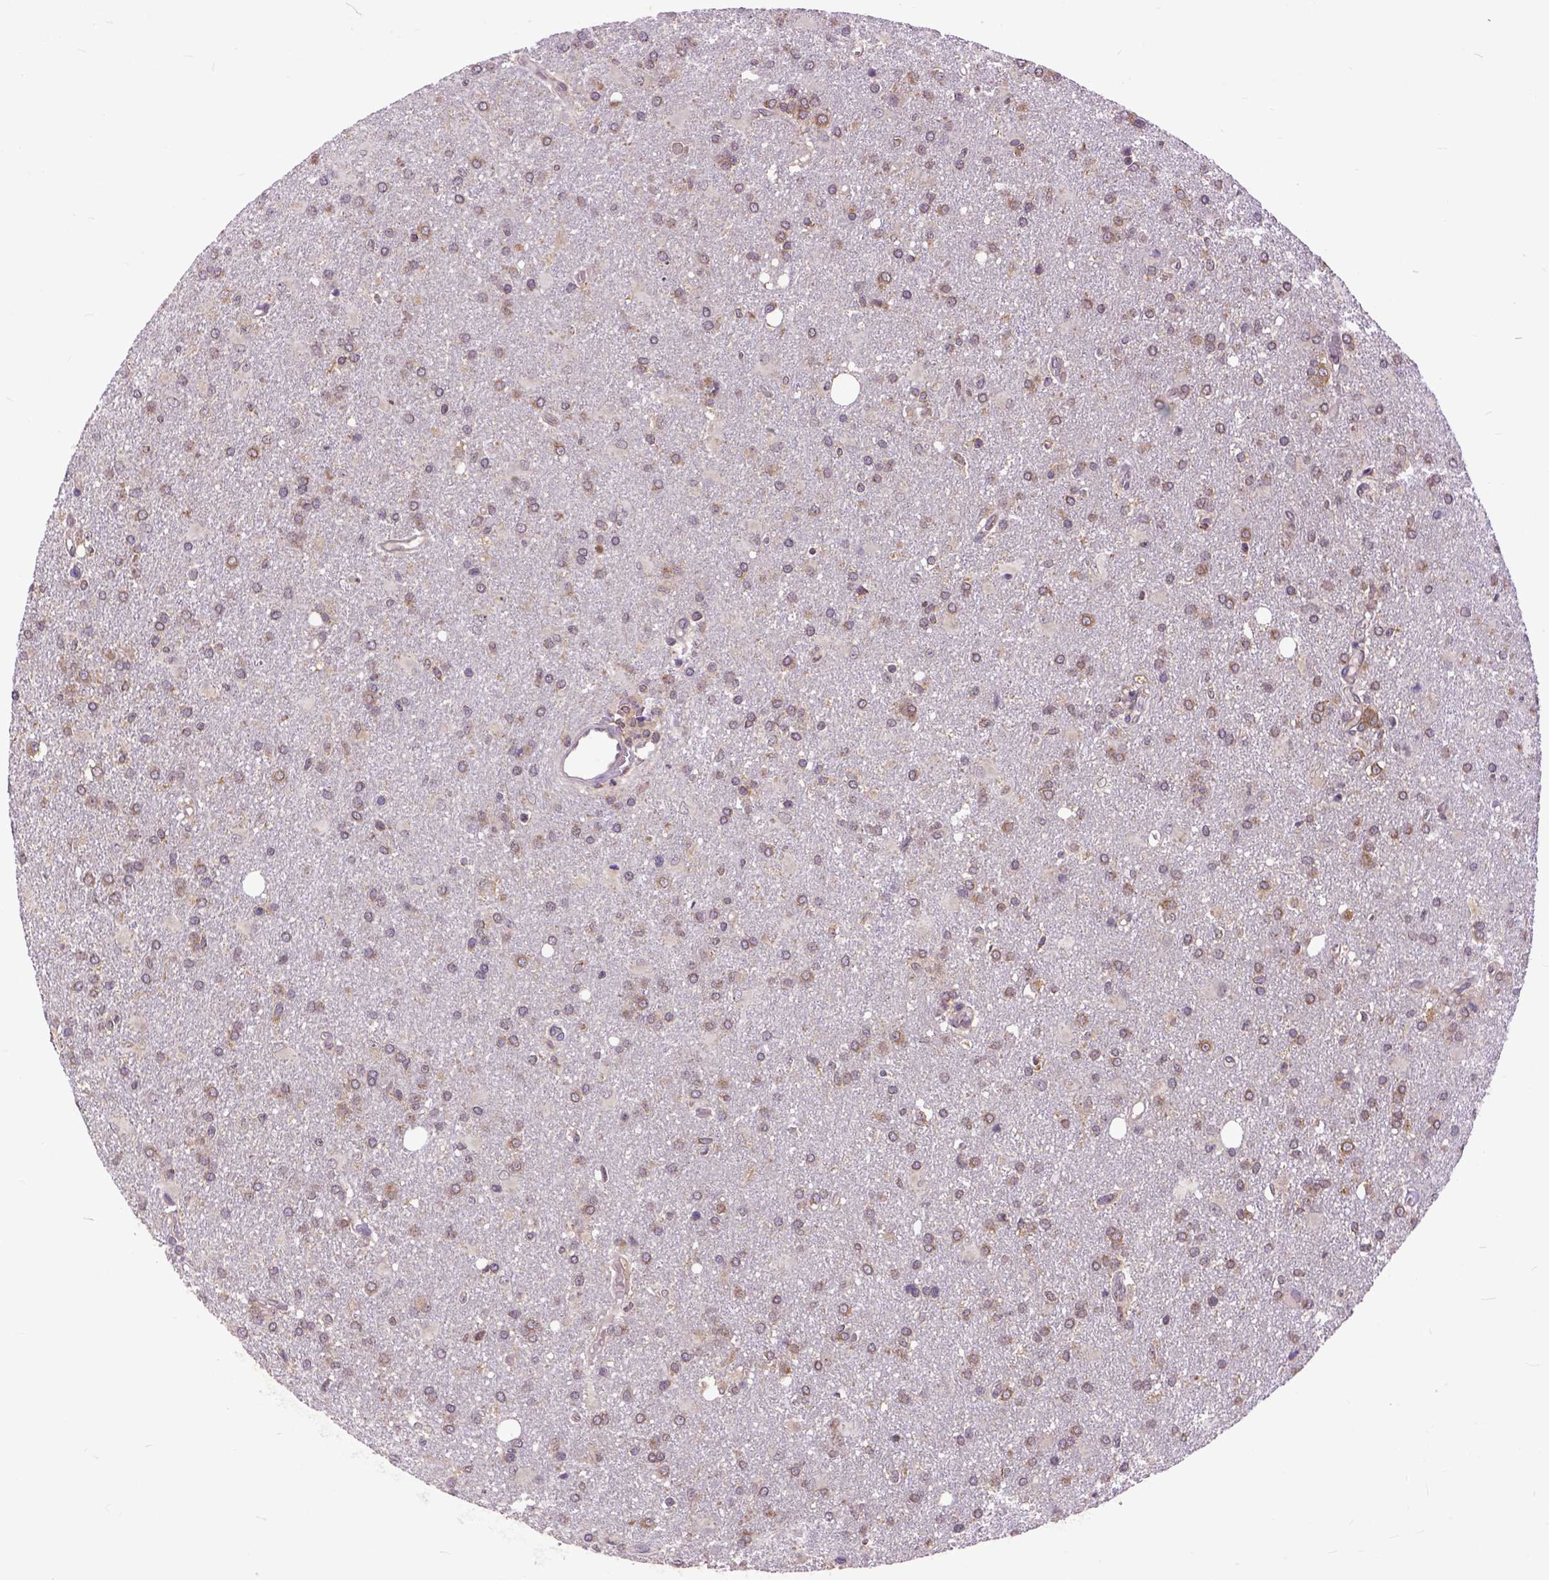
{"staining": {"intensity": "moderate", "quantity": ">75%", "location": "cytoplasmic/membranous"}, "tissue": "glioma", "cell_type": "Tumor cells", "image_type": "cancer", "snomed": [{"axis": "morphology", "description": "Glioma, malignant, High grade"}, {"axis": "topography", "description": "Brain"}], "caption": "About >75% of tumor cells in high-grade glioma (malignant) reveal moderate cytoplasmic/membranous protein staining as visualized by brown immunohistochemical staining.", "gene": "ARL1", "patient": {"sex": "male", "age": 68}}